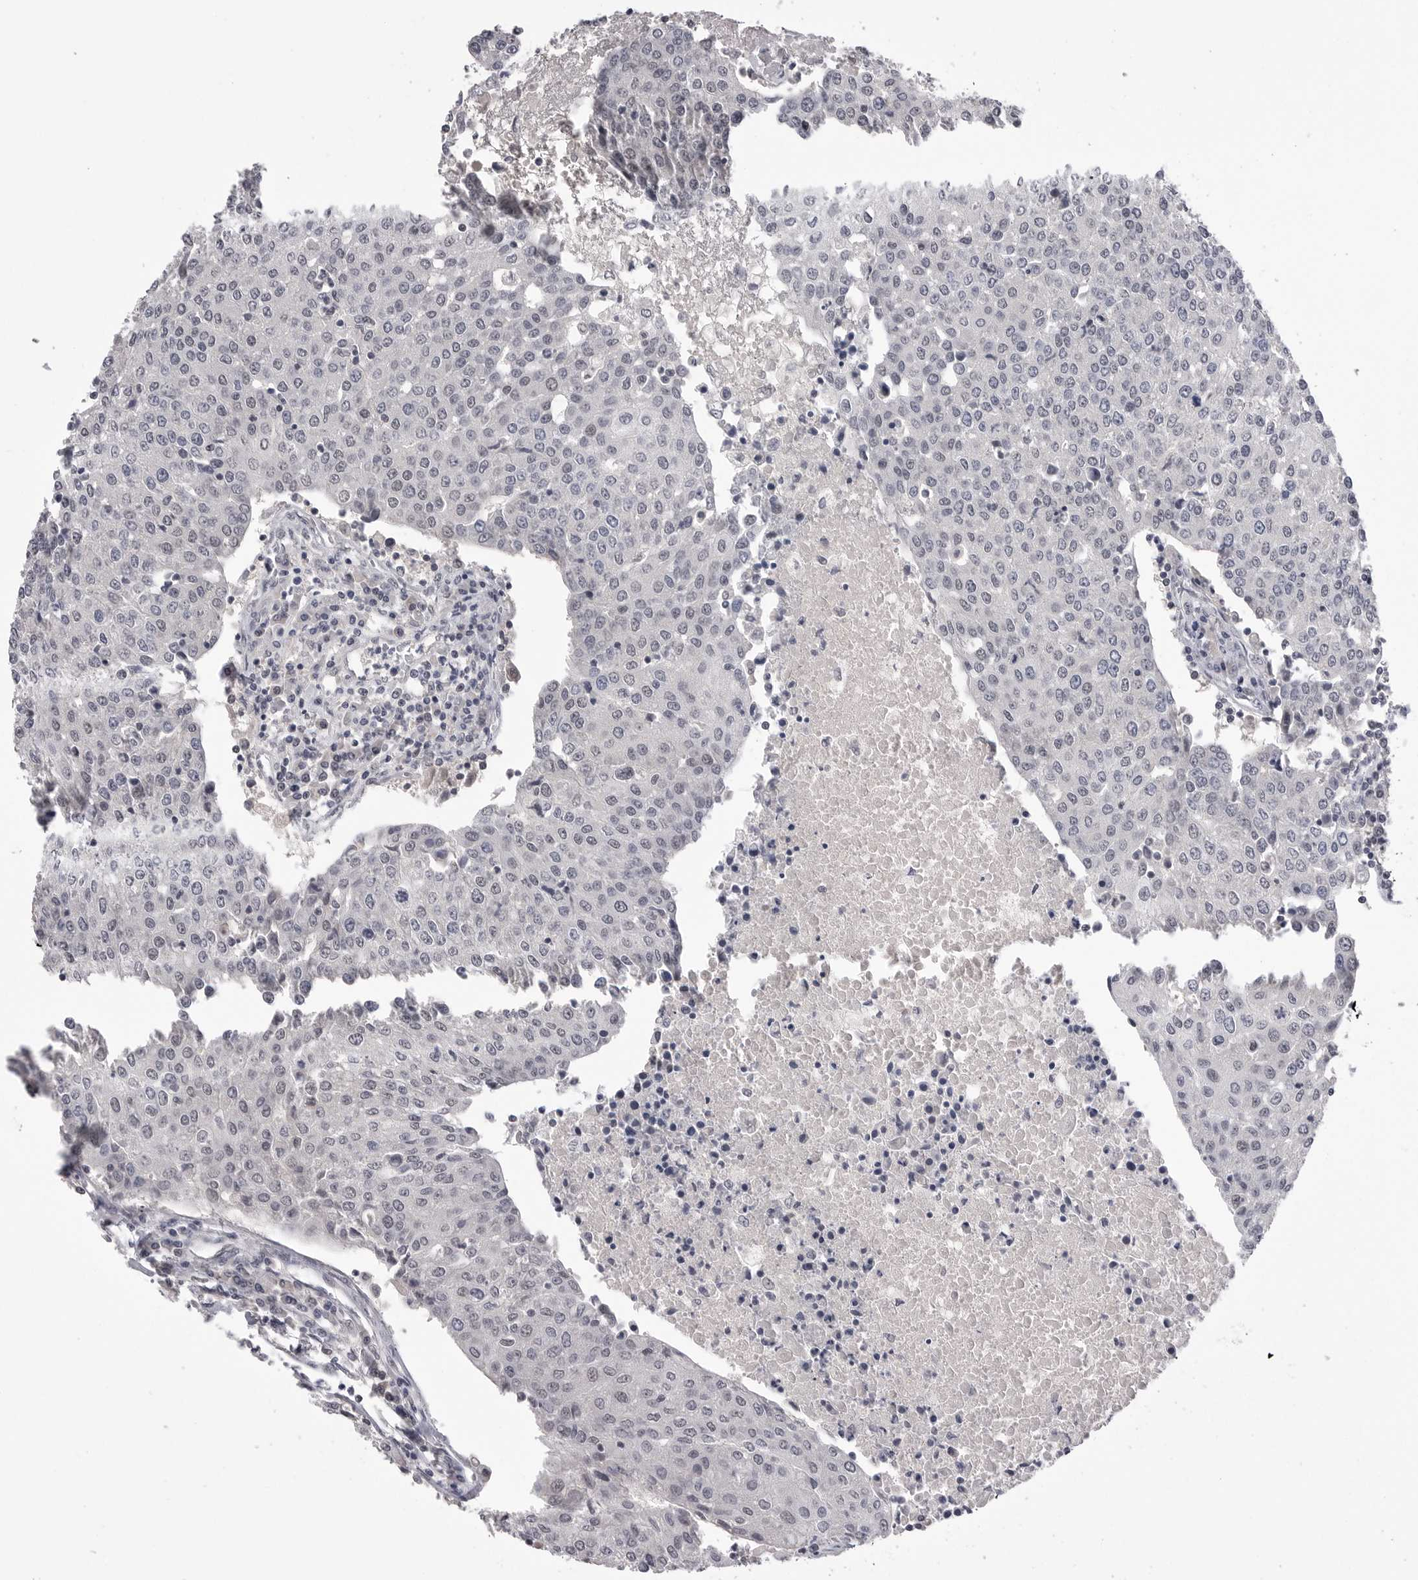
{"staining": {"intensity": "negative", "quantity": "none", "location": "none"}, "tissue": "urothelial cancer", "cell_type": "Tumor cells", "image_type": "cancer", "snomed": [{"axis": "morphology", "description": "Urothelial carcinoma, High grade"}, {"axis": "topography", "description": "Urinary bladder"}], "caption": "High magnification brightfield microscopy of urothelial cancer stained with DAB (brown) and counterstained with hematoxylin (blue): tumor cells show no significant staining.", "gene": "DLG2", "patient": {"sex": "female", "age": 85}}